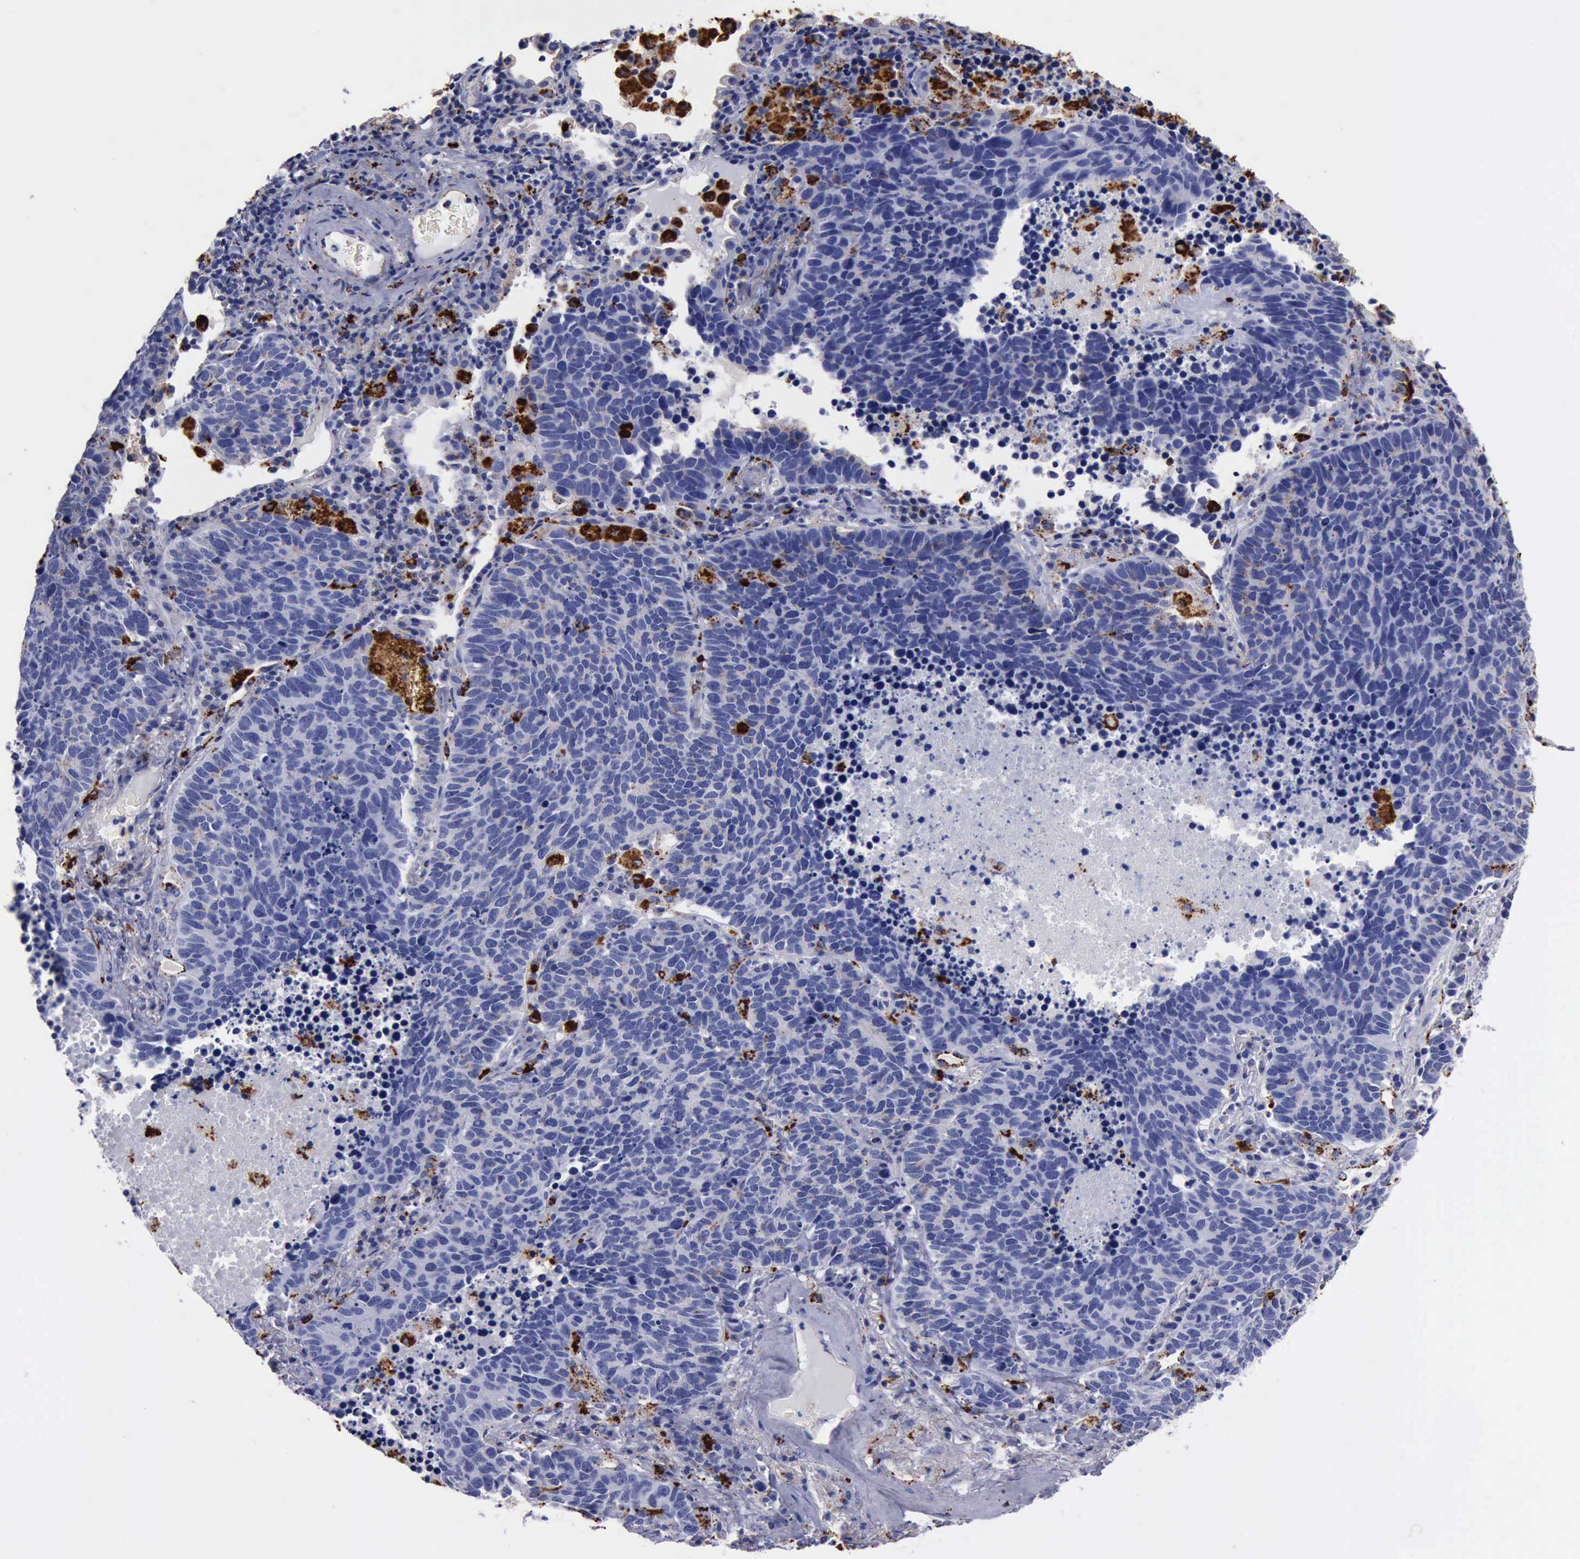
{"staining": {"intensity": "strong", "quantity": "<25%", "location": "cytoplasmic/membranous"}, "tissue": "lung cancer", "cell_type": "Tumor cells", "image_type": "cancer", "snomed": [{"axis": "morphology", "description": "Neoplasm, malignant, NOS"}, {"axis": "topography", "description": "Lung"}], "caption": "A medium amount of strong cytoplasmic/membranous expression is appreciated in approximately <25% of tumor cells in lung neoplasm (malignant) tissue.", "gene": "CTSD", "patient": {"sex": "female", "age": 75}}